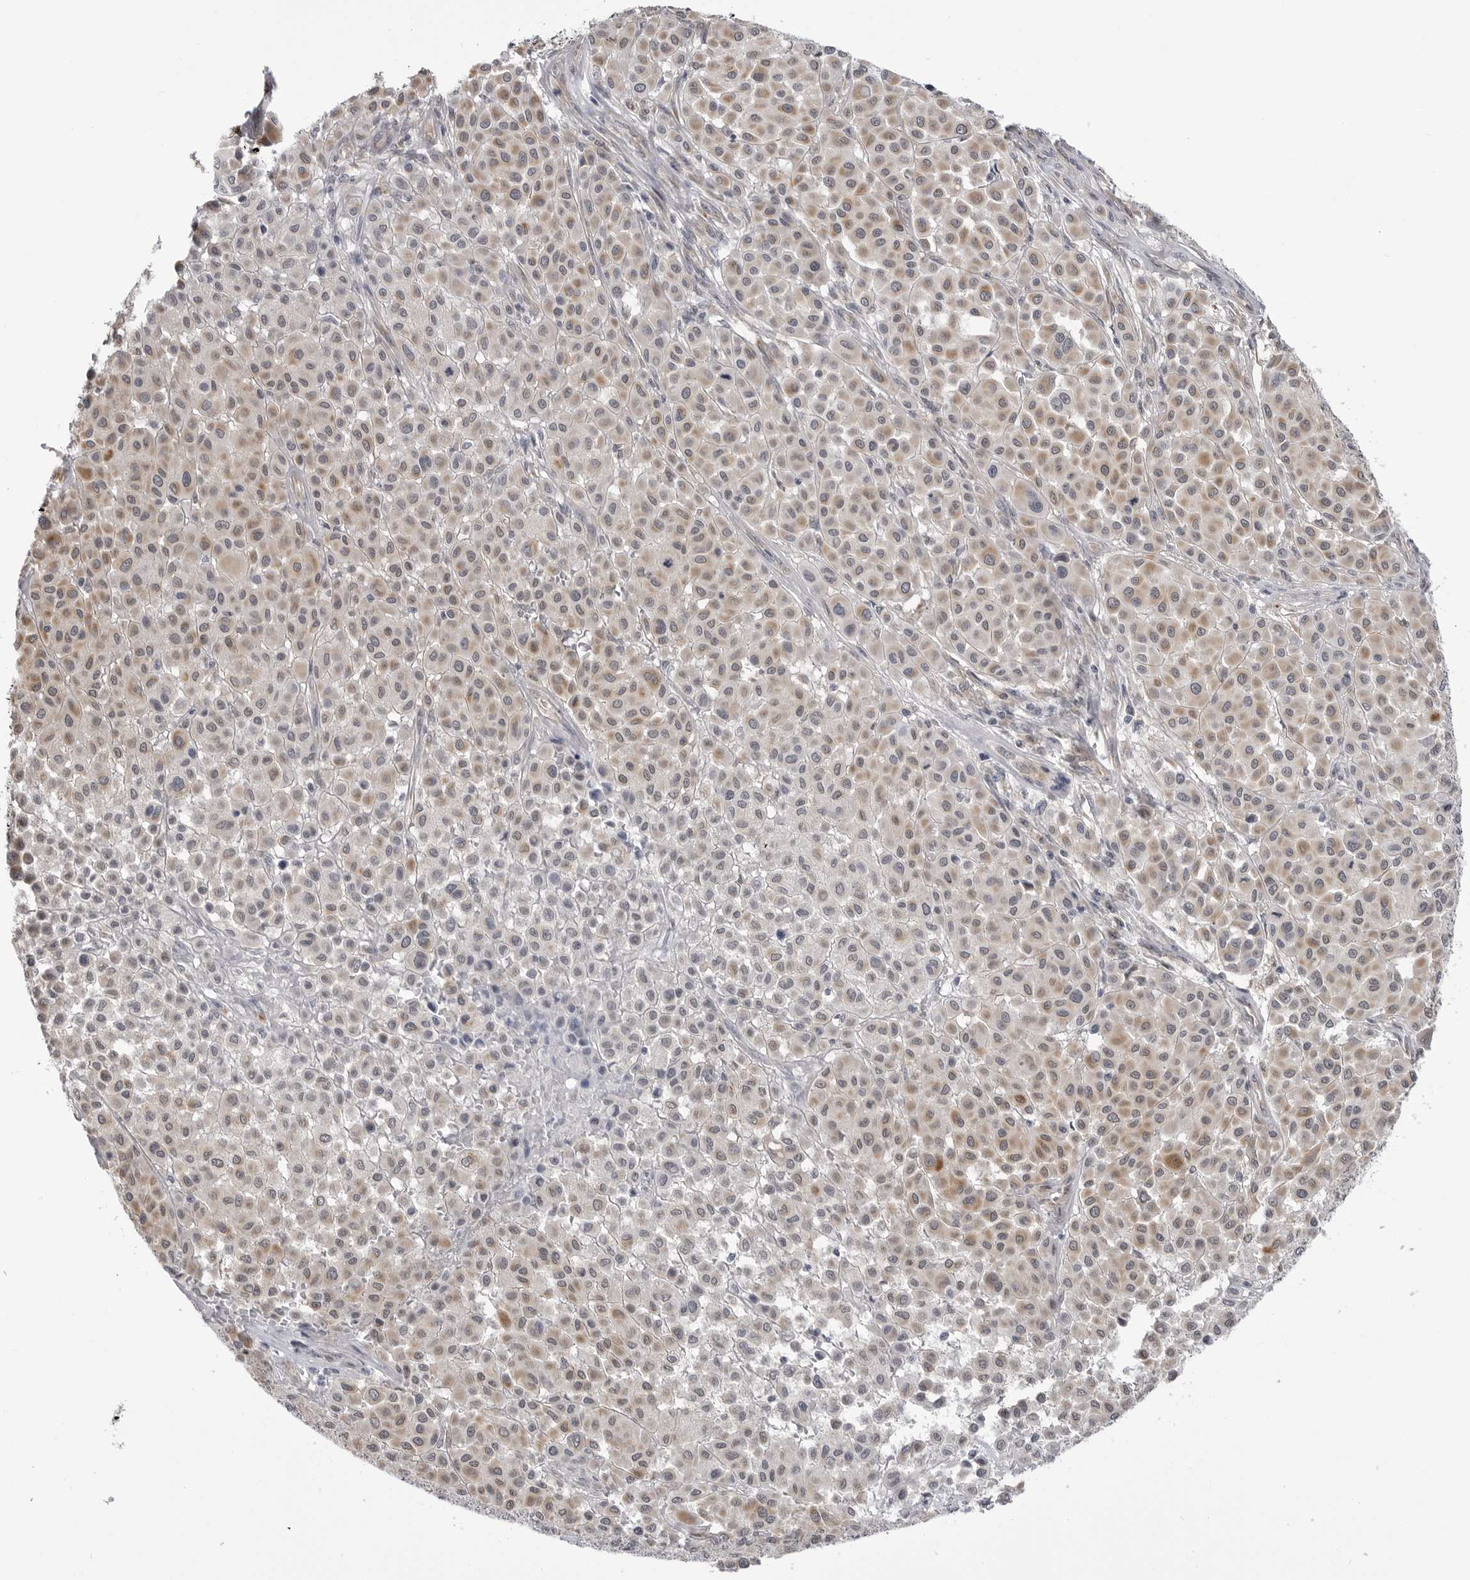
{"staining": {"intensity": "weak", "quantity": ">75%", "location": "cytoplasmic/membranous"}, "tissue": "melanoma", "cell_type": "Tumor cells", "image_type": "cancer", "snomed": [{"axis": "morphology", "description": "Malignant melanoma, Metastatic site"}, {"axis": "topography", "description": "Soft tissue"}], "caption": "Immunohistochemistry (IHC) (DAB) staining of human malignant melanoma (metastatic site) exhibits weak cytoplasmic/membranous protein expression in about >75% of tumor cells.", "gene": "FH", "patient": {"sex": "male", "age": 41}}